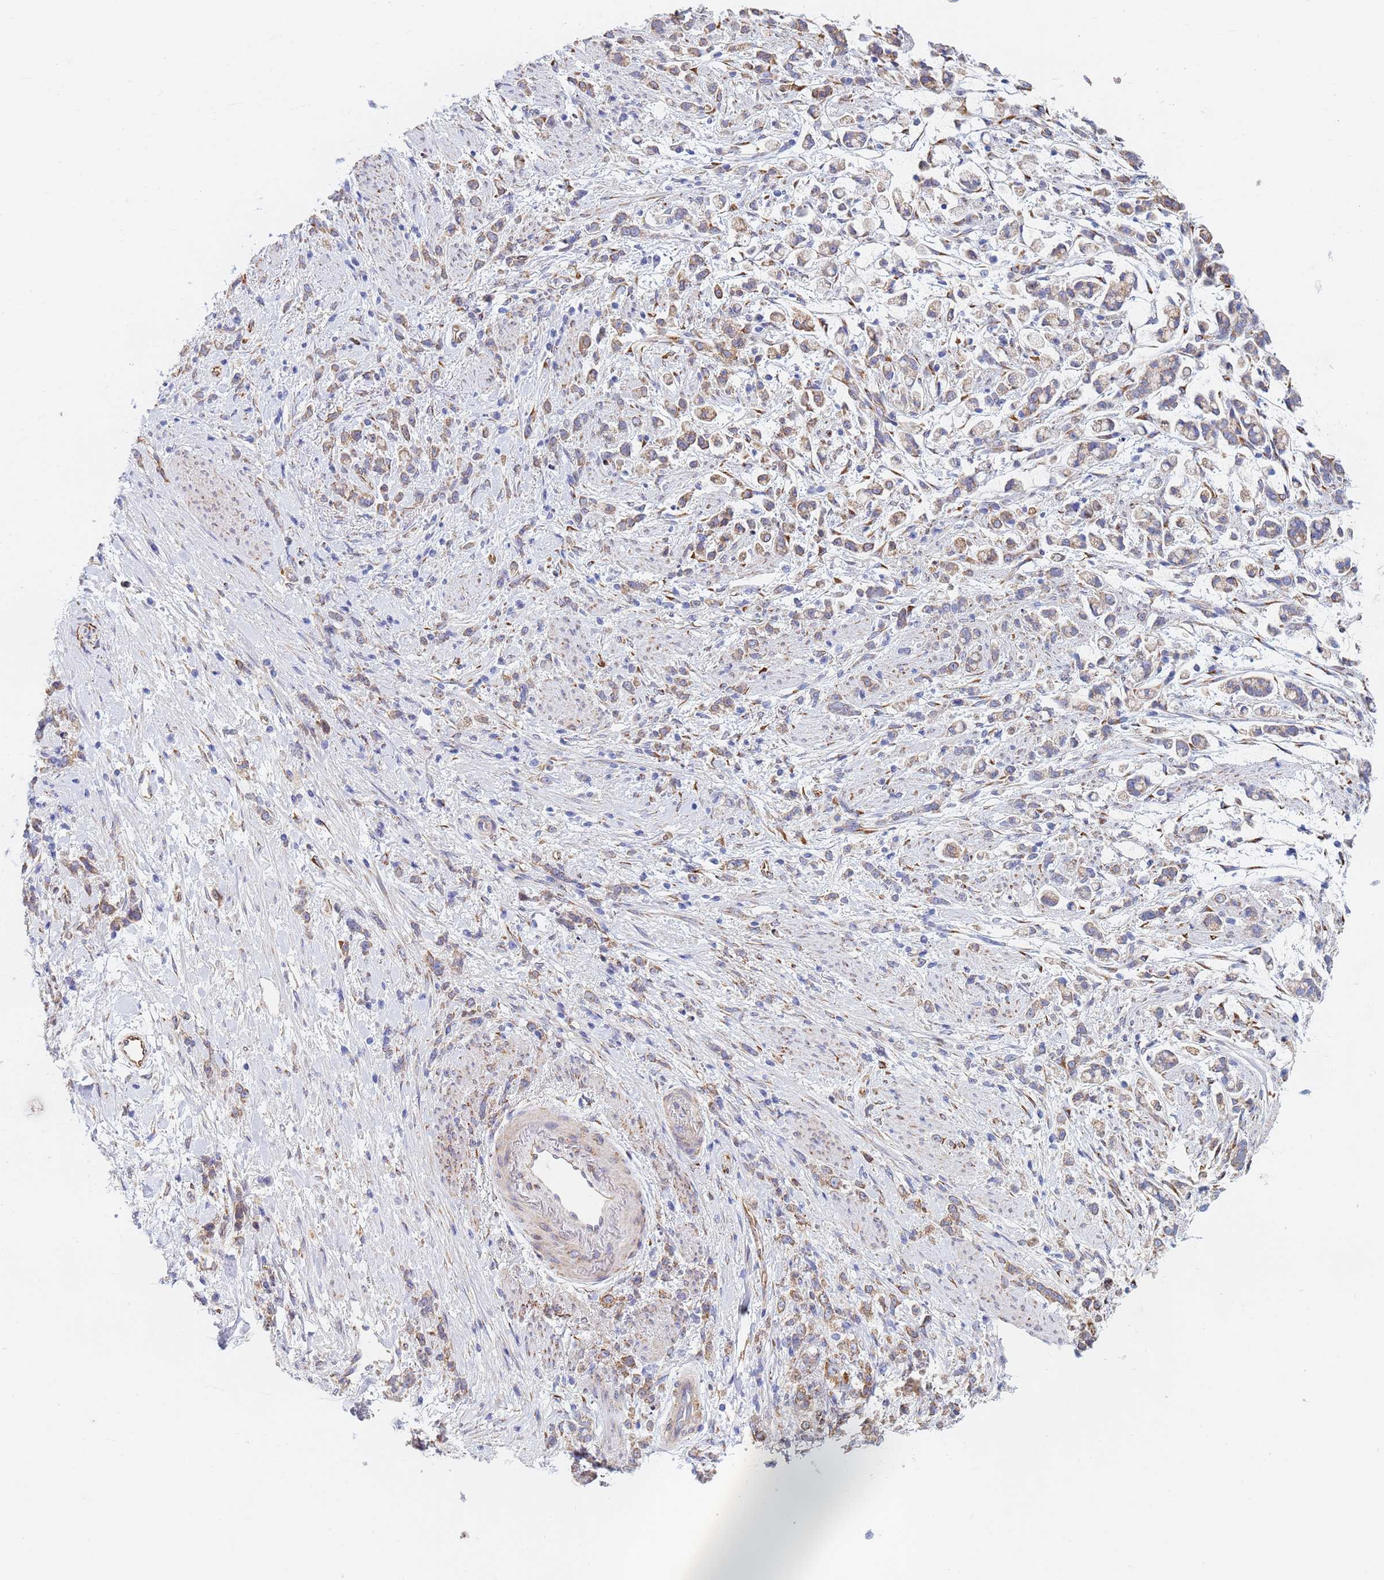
{"staining": {"intensity": "moderate", "quantity": "25%-75%", "location": "cytoplasmic/membranous"}, "tissue": "stomach cancer", "cell_type": "Tumor cells", "image_type": "cancer", "snomed": [{"axis": "morphology", "description": "Adenocarcinoma, NOS"}, {"axis": "topography", "description": "Stomach"}], "caption": "DAB (3,3'-diaminobenzidine) immunohistochemical staining of human stomach adenocarcinoma reveals moderate cytoplasmic/membranous protein staining in about 25%-75% of tumor cells.", "gene": "GDAP2", "patient": {"sex": "female", "age": 60}}